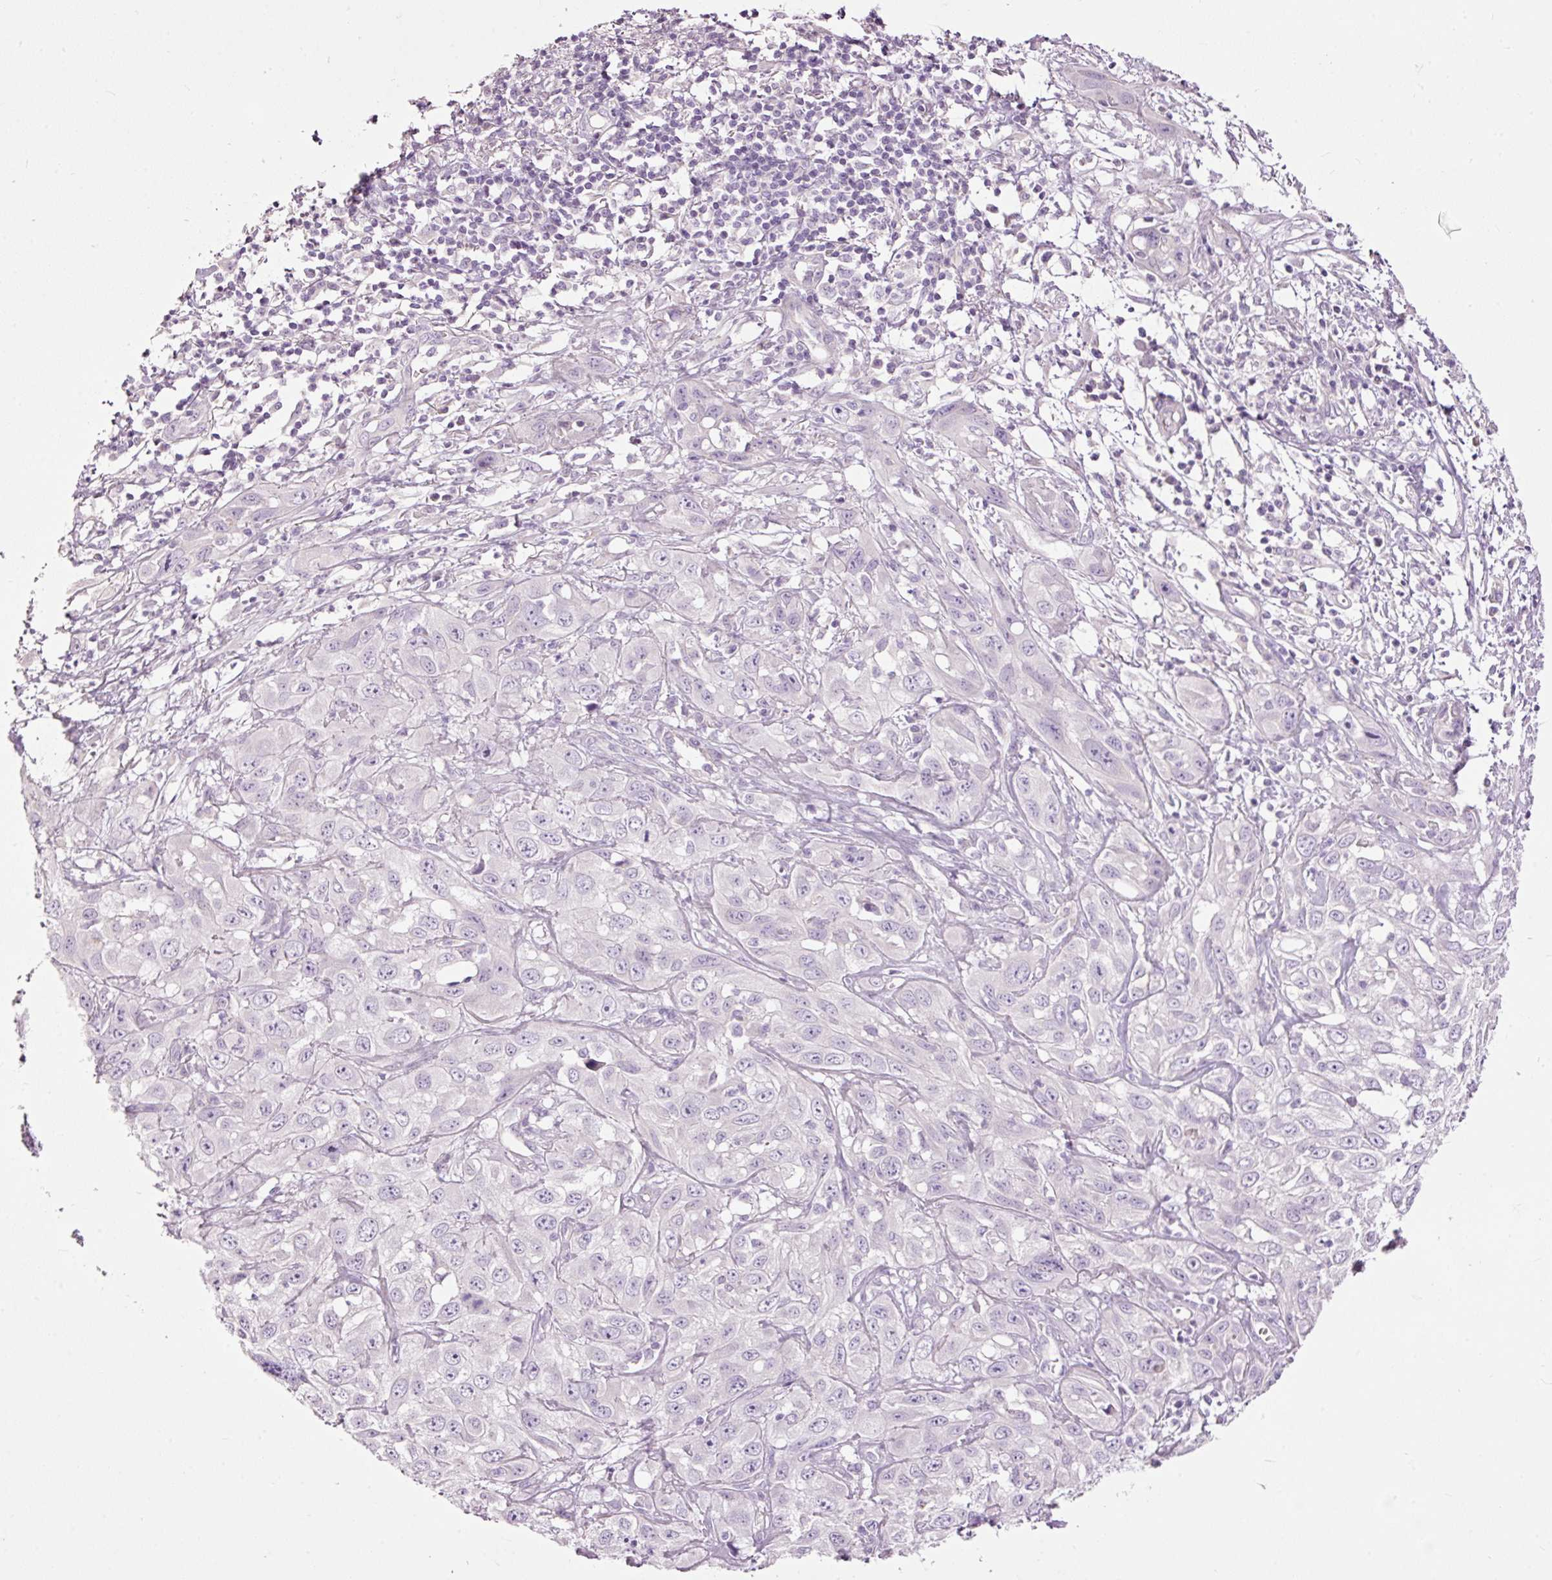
{"staining": {"intensity": "negative", "quantity": "none", "location": "none"}, "tissue": "skin cancer", "cell_type": "Tumor cells", "image_type": "cancer", "snomed": [{"axis": "morphology", "description": "Squamous cell carcinoma, NOS"}, {"axis": "topography", "description": "Skin"}, {"axis": "topography", "description": "Vulva"}], "caption": "This is a photomicrograph of immunohistochemistry staining of squamous cell carcinoma (skin), which shows no expression in tumor cells.", "gene": "FCRL4", "patient": {"sex": "female", "age": 71}}